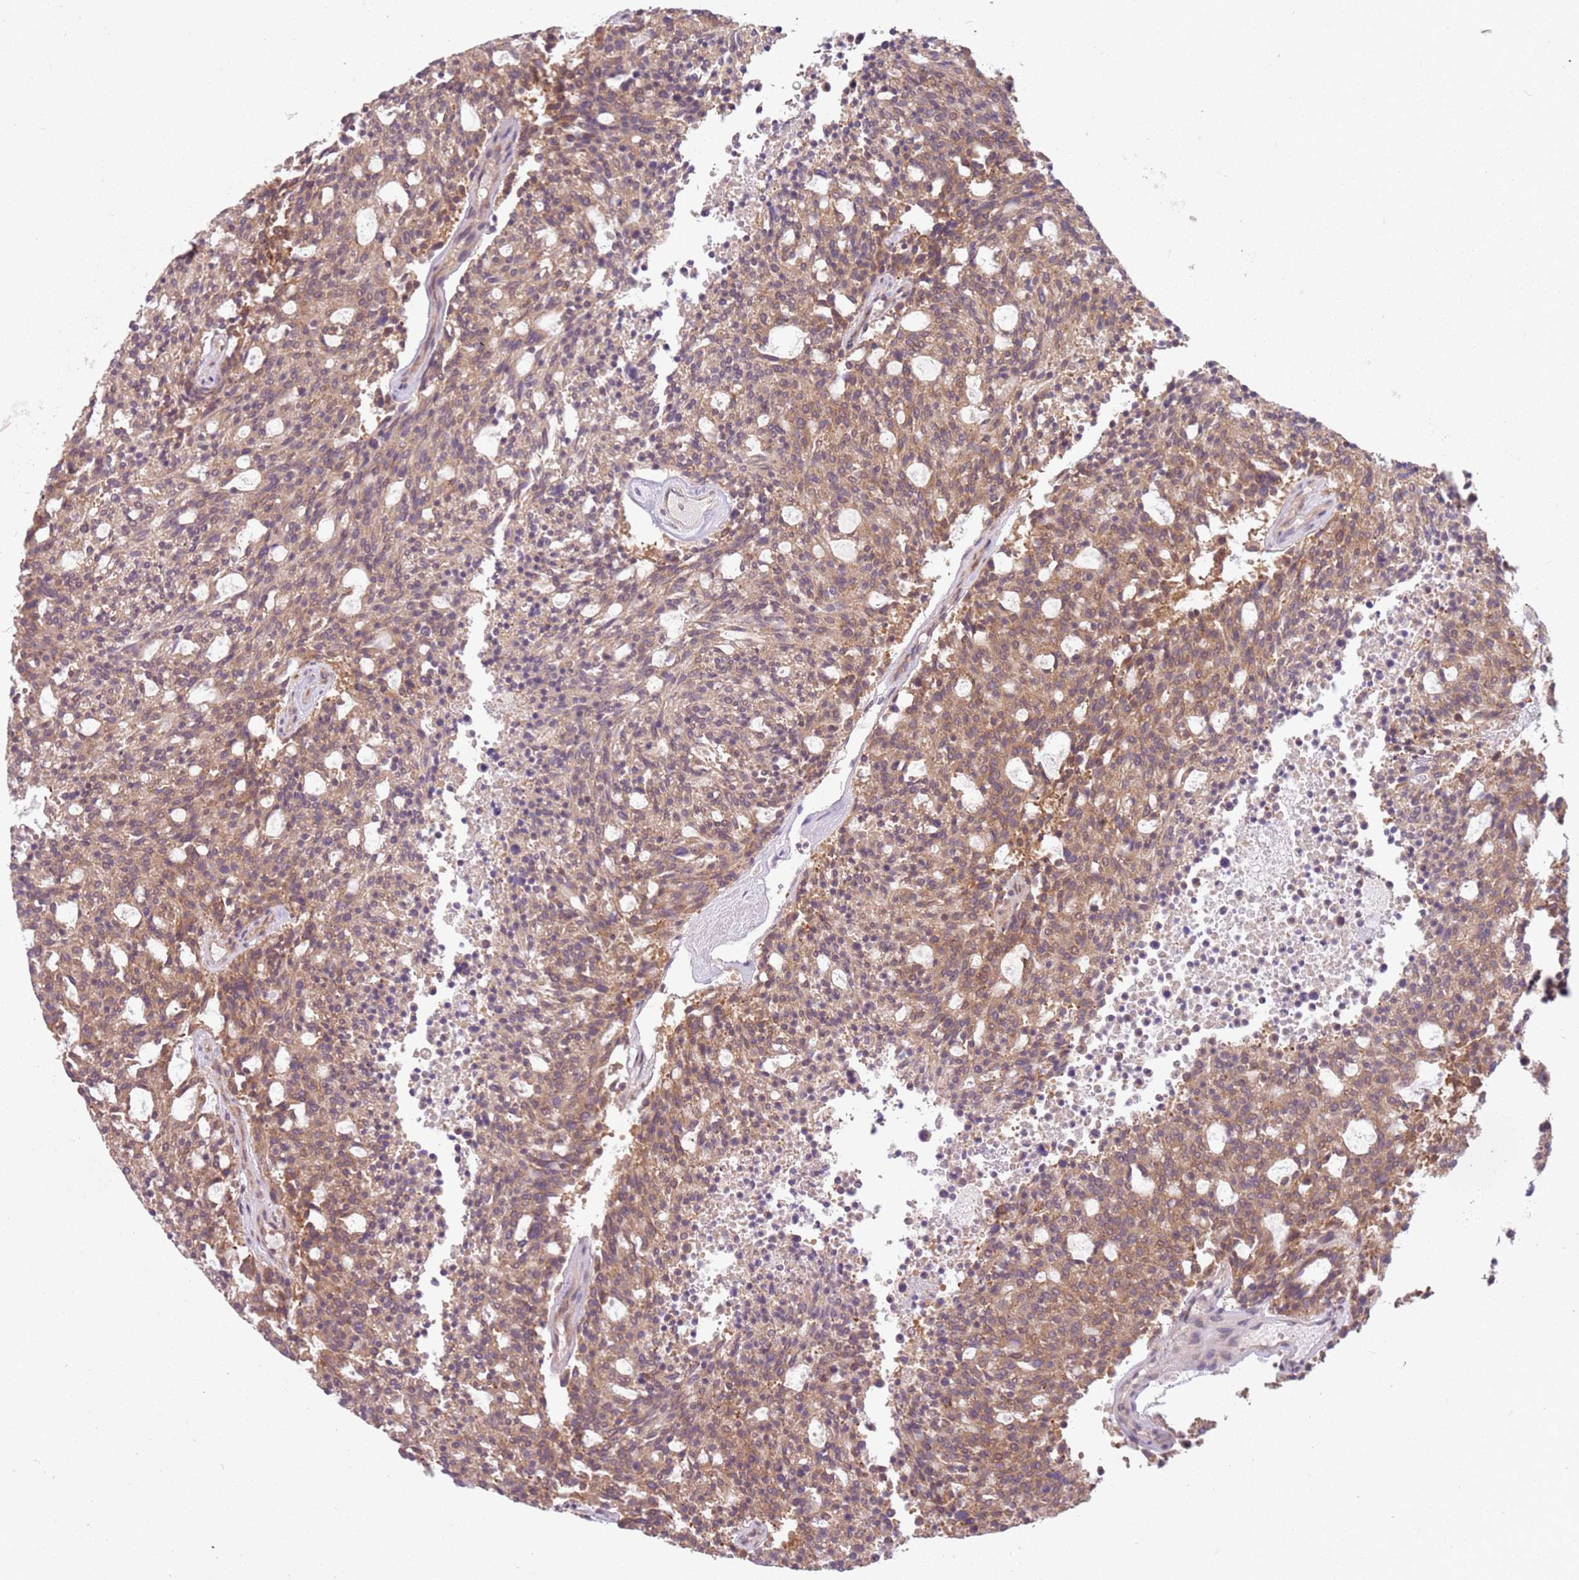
{"staining": {"intensity": "moderate", "quantity": ">75%", "location": "cytoplasmic/membranous"}, "tissue": "carcinoid", "cell_type": "Tumor cells", "image_type": "cancer", "snomed": [{"axis": "morphology", "description": "Carcinoid, malignant, NOS"}, {"axis": "topography", "description": "Pancreas"}], "caption": "Immunohistochemical staining of malignant carcinoid demonstrates medium levels of moderate cytoplasmic/membranous positivity in approximately >75% of tumor cells. Nuclei are stained in blue.", "gene": "RPS28", "patient": {"sex": "female", "age": 54}}